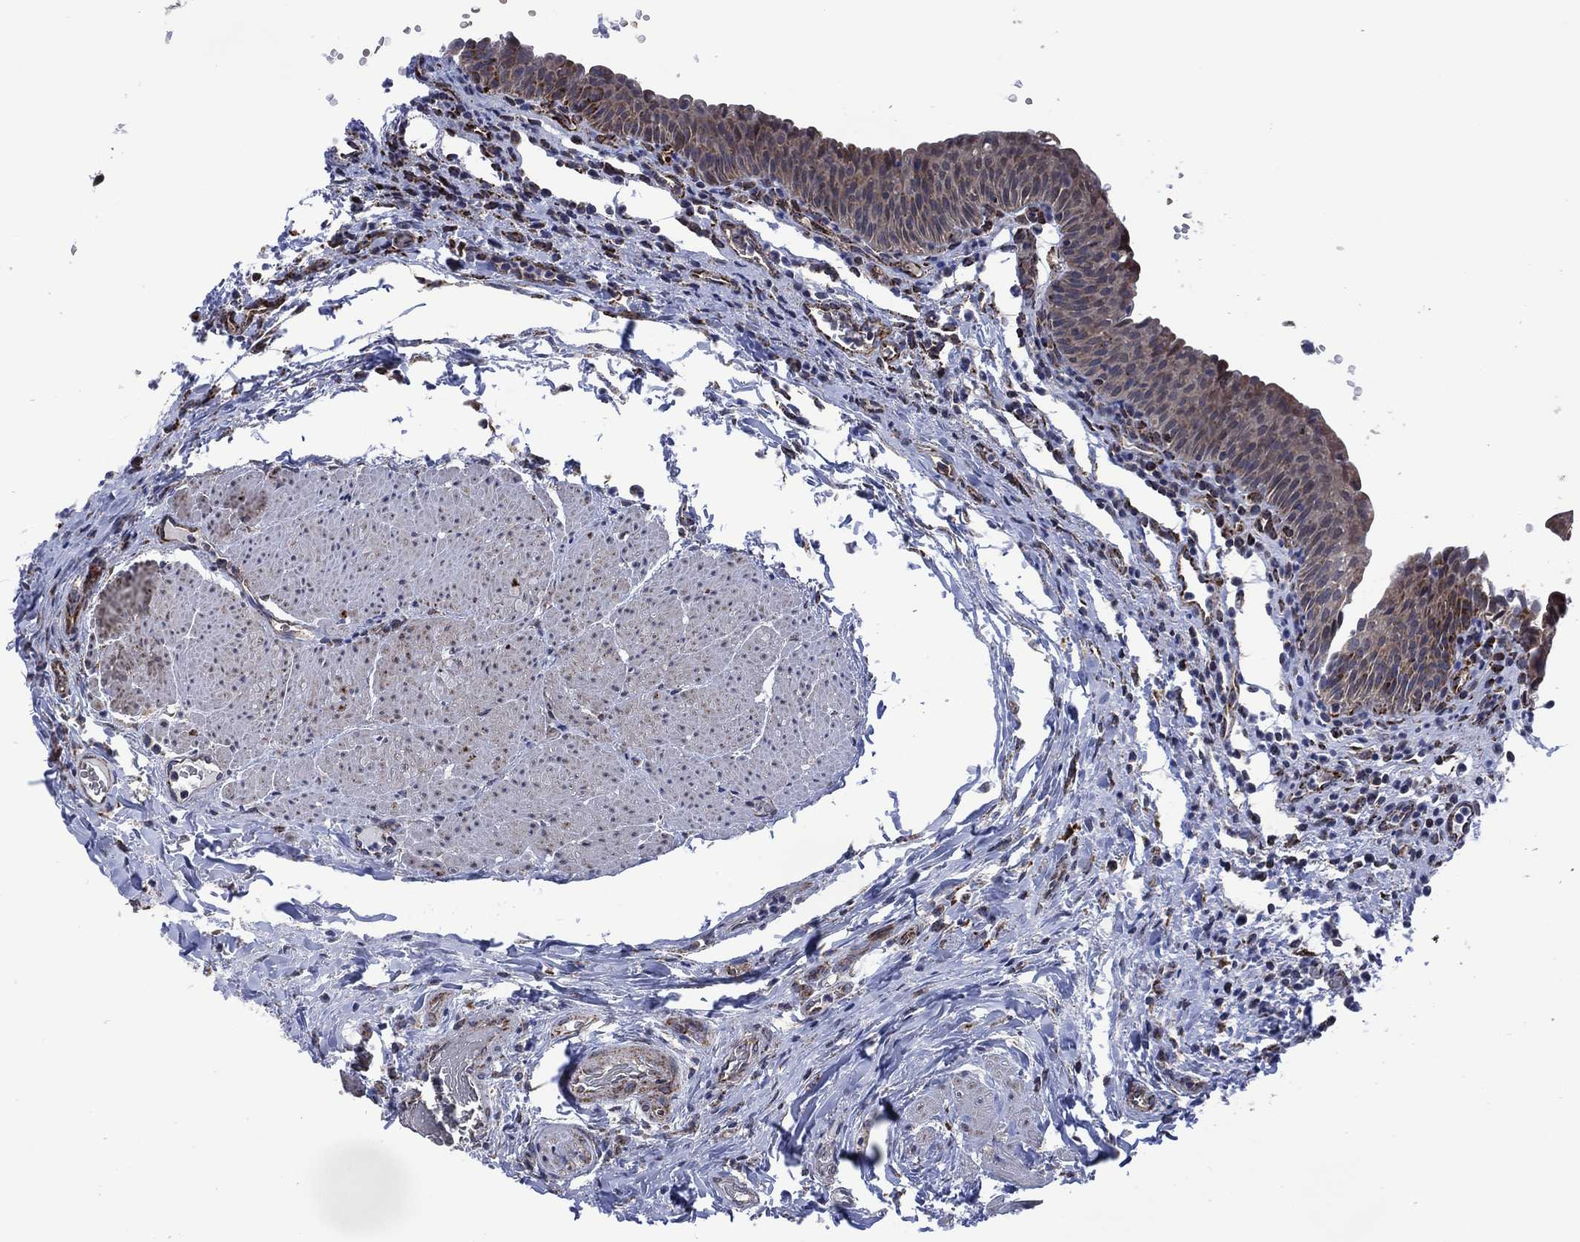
{"staining": {"intensity": "negative", "quantity": "none", "location": "none"}, "tissue": "urinary bladder", "cell_type": "Urothelial cells", "image_type": "normal", "snomed": [{"axis": "morphology", "description": "Normal tissue, NOS"}, {"axis": "topography", "description": "Urinary bladder"}], "caption": "Micrograph shows no protein staining in urothelial cells of normal urinary bladder. (DAB (3,3'-diaminobenzidine) immunohistochemistry, high magnification).", "gene": "HTD2", "patient": {"sex": "male", "age": 66}}